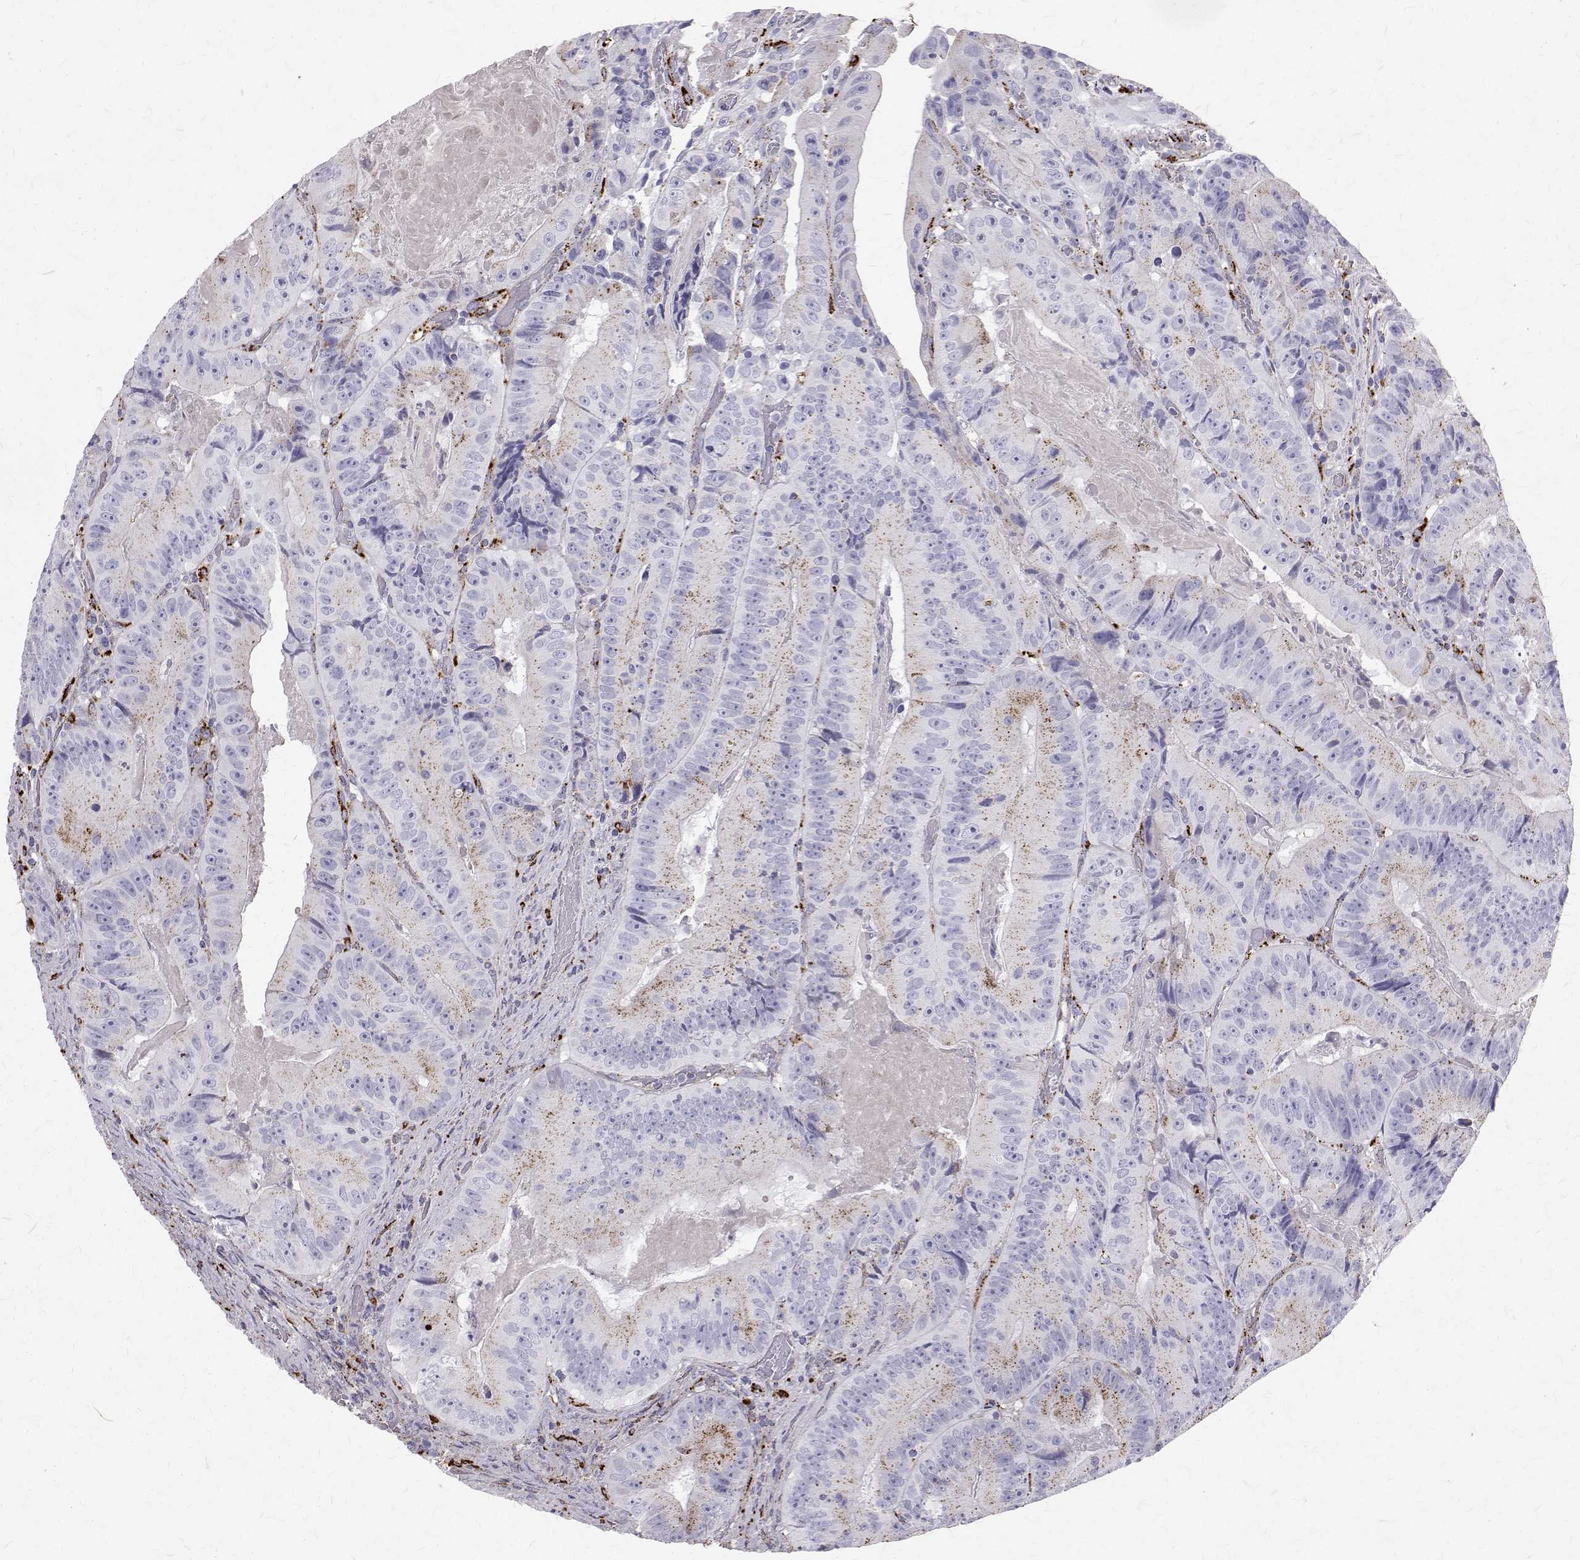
{"staining": {"intensity": "negative", "quantity": "none", "location": "none"}, "tissue": "colorectal cancer", "cell_type": "Tumor cells", "image_type": "cancer", "snomed": [{"axis": "morphology", "description": "Adenocarcinoma, NOS"}, {"axis": "topography", "description": "Colon"}], "caption": "Immunohistochemistry (IHC) of colorectal cancer (adenocarcinoma) shows no positivity in tumor cells.", "gene": "TPP1", "patient": {"sex": "female", "age": 86}}